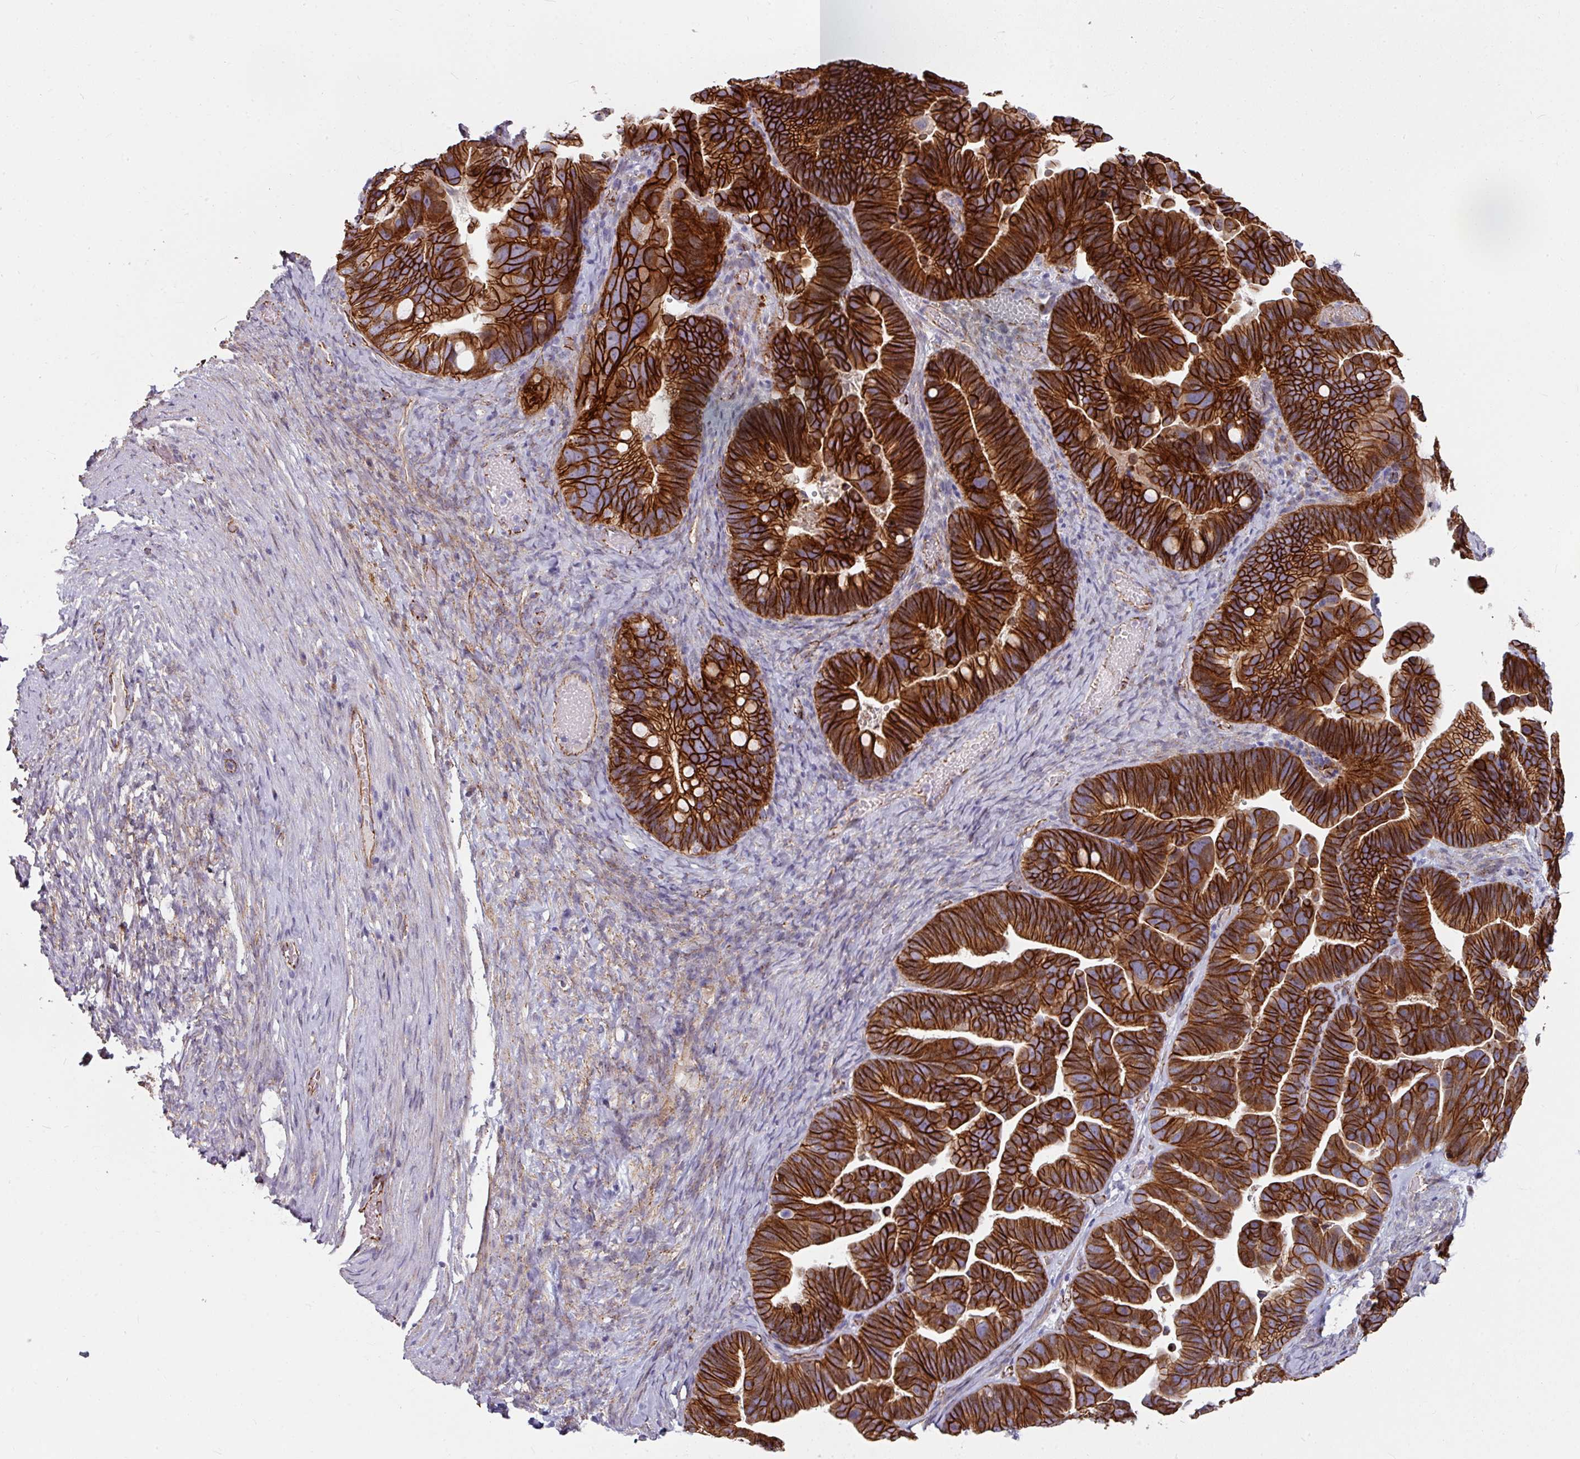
{"staining": {"intensity": "strong", "quantity": ">75%", "location": "cytoplasmic/membranous"}, "tissue": "ovarian cancer", "cell_type": "Tumor cells", "image_type": "cancer", "snomed": [{"axis": "morphology", "description": "Cystadenocarcinoma, serous, NOS"}, {"axis": "topography", "description": "Ovary"}], "caption": "Ovarian cancer stained with a protein marker shows strong staining in tumor cells.", "gene": "JUP", "patient": {"sex": "female", "age": 56}}